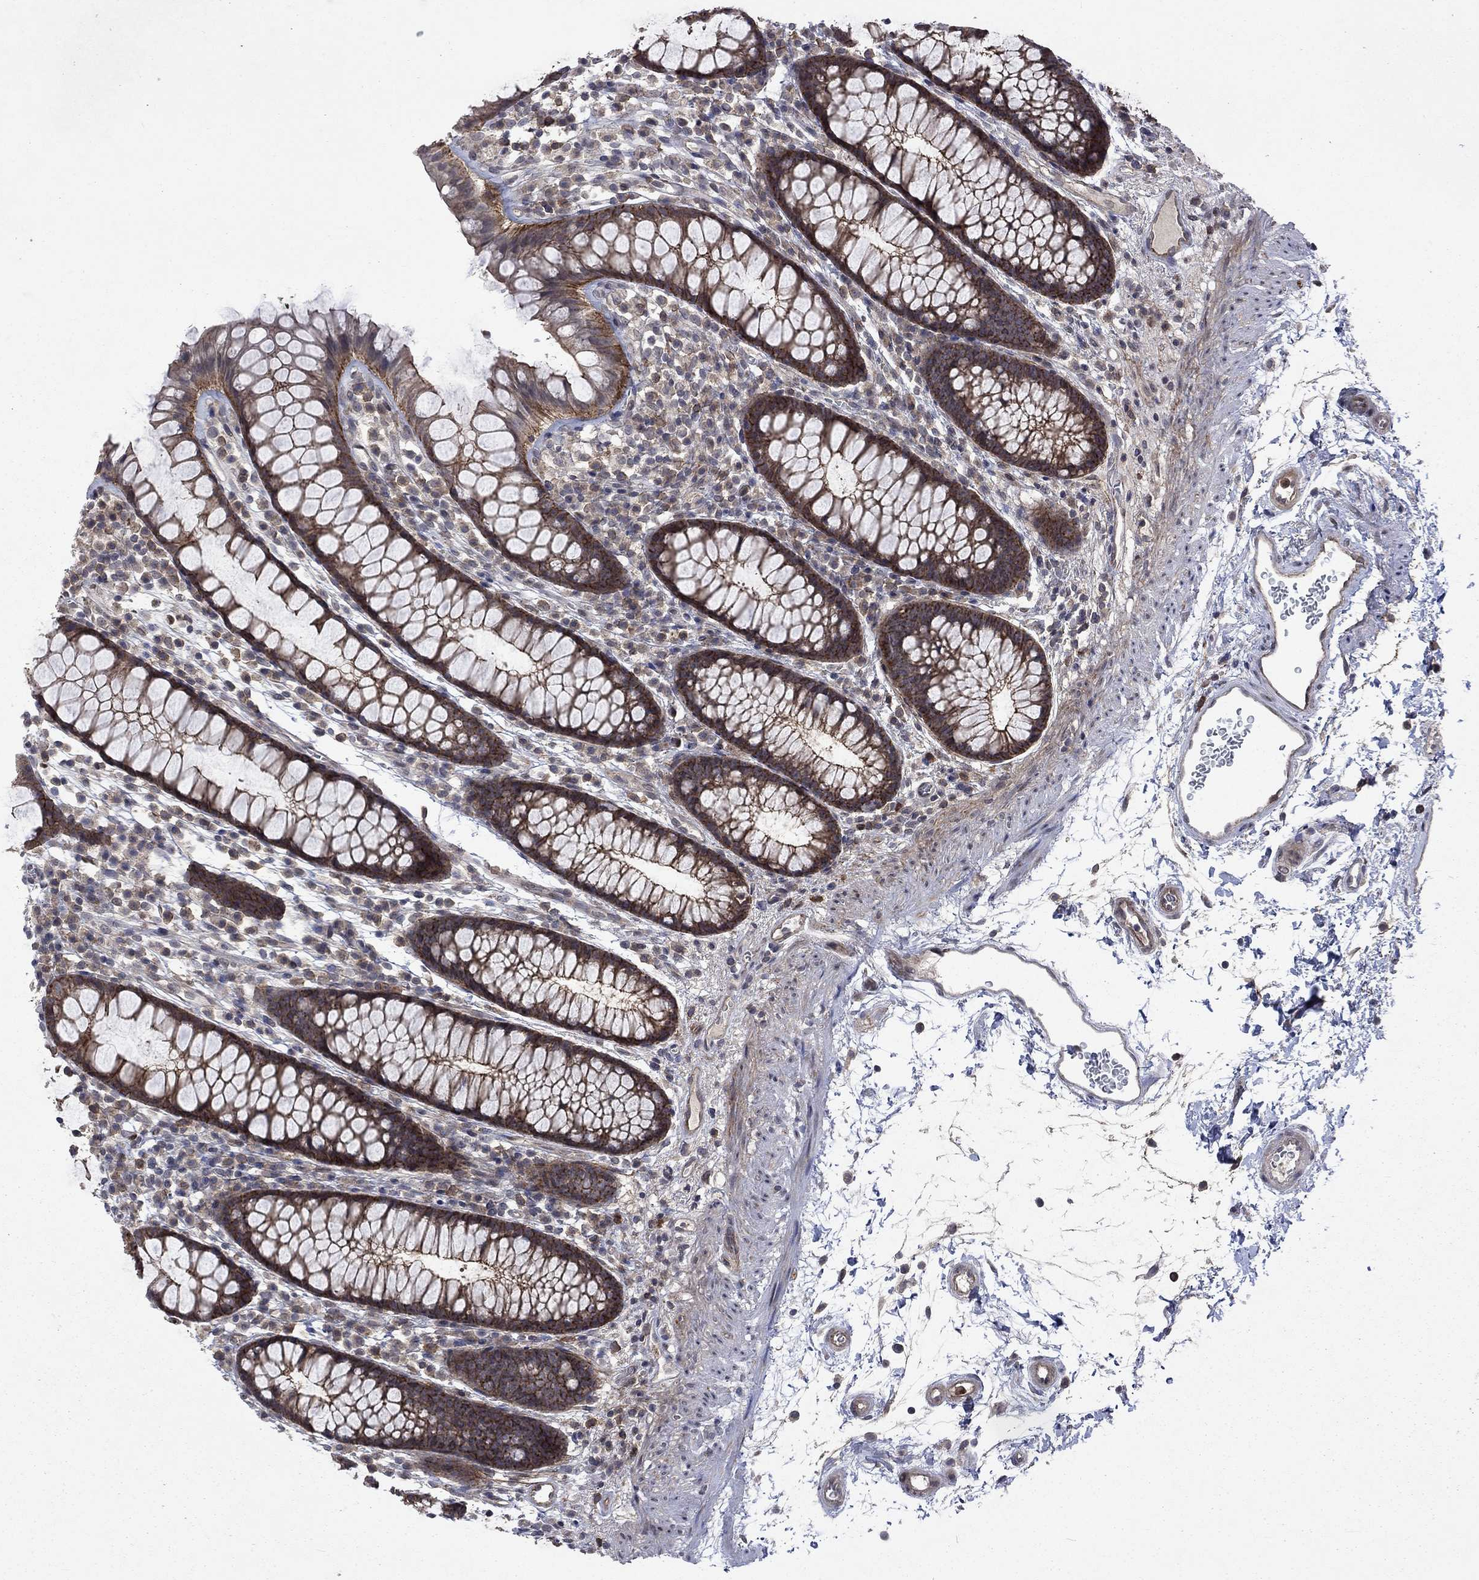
{"staining": {"intensity": "negative", "quantity": "none", "location": "none"}, "tissue": "colon", "cell_type": "Endothelial cells", "image_type": "normal", "snomed": [{"axis": "morphology", "description": "Normal tissue, NOS"}, {"axis": "topography", "description": "Colon"}], "caption": "A photomicrograph of colon stained for a protein displays no brown staining in endothelial cells. Nuclei are stained in blue.", "gene": "PPP1R9A", "patient": {"sex": "male", "age": 76}}